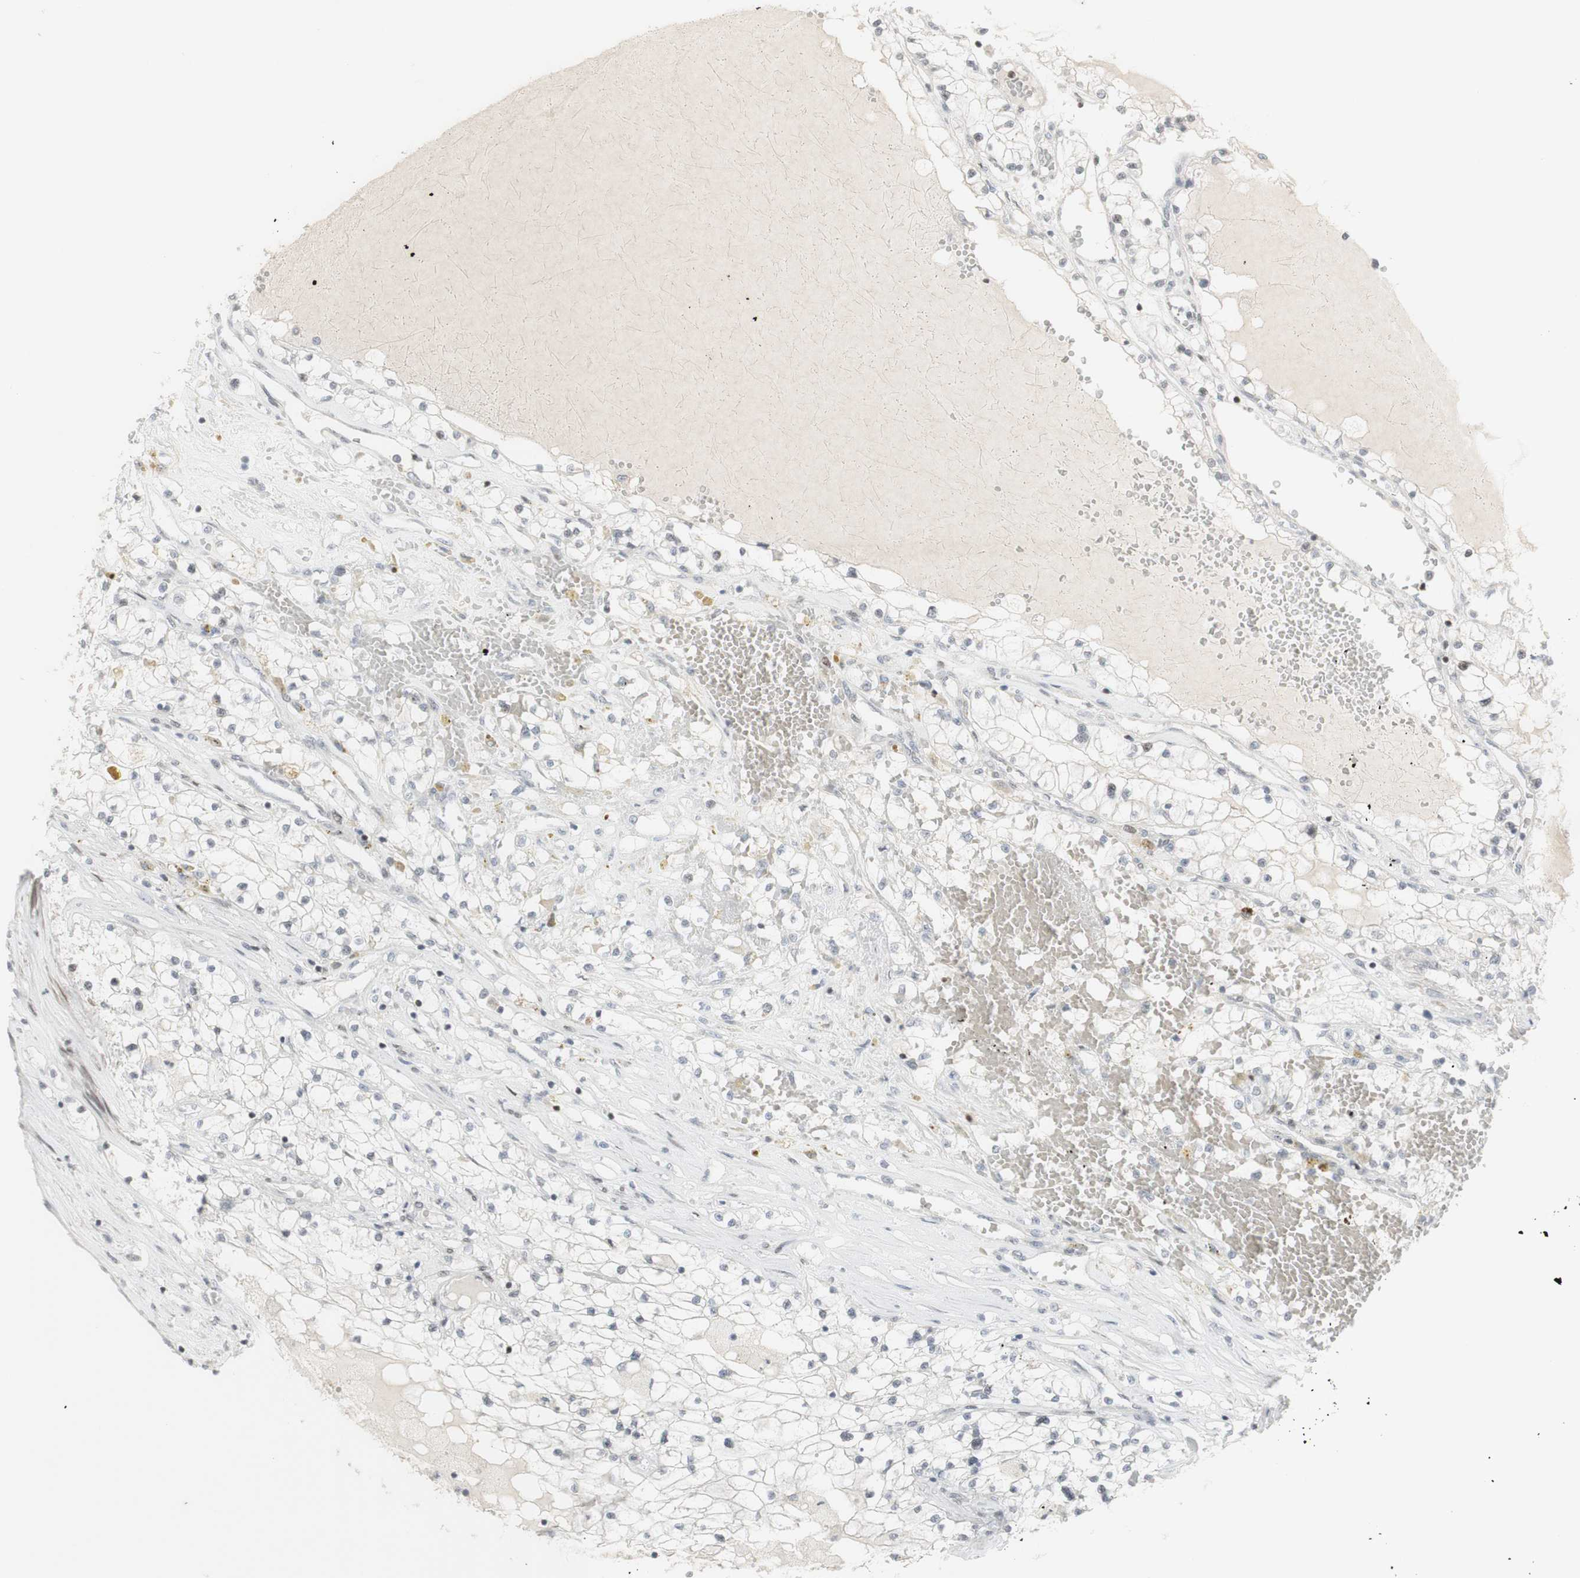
{"staining": {"intensity": "negative", "quantity": "none", "location": "none"}, "tissue": "renal cancer", "cell_type": "Tumor cells", "image_type": "cancer", "snomed": [{"axis": "morphology", "description": "Adenocarcinoma, NOS"}, {"axis": "topography", "description": "Kidney"}], "caption": "A histopathology image of human adenocarcinoma (renal) is negative for staining in tumor cells.", "gene": "C1orf116", "patient": {"sex": "male", "age": 68}}